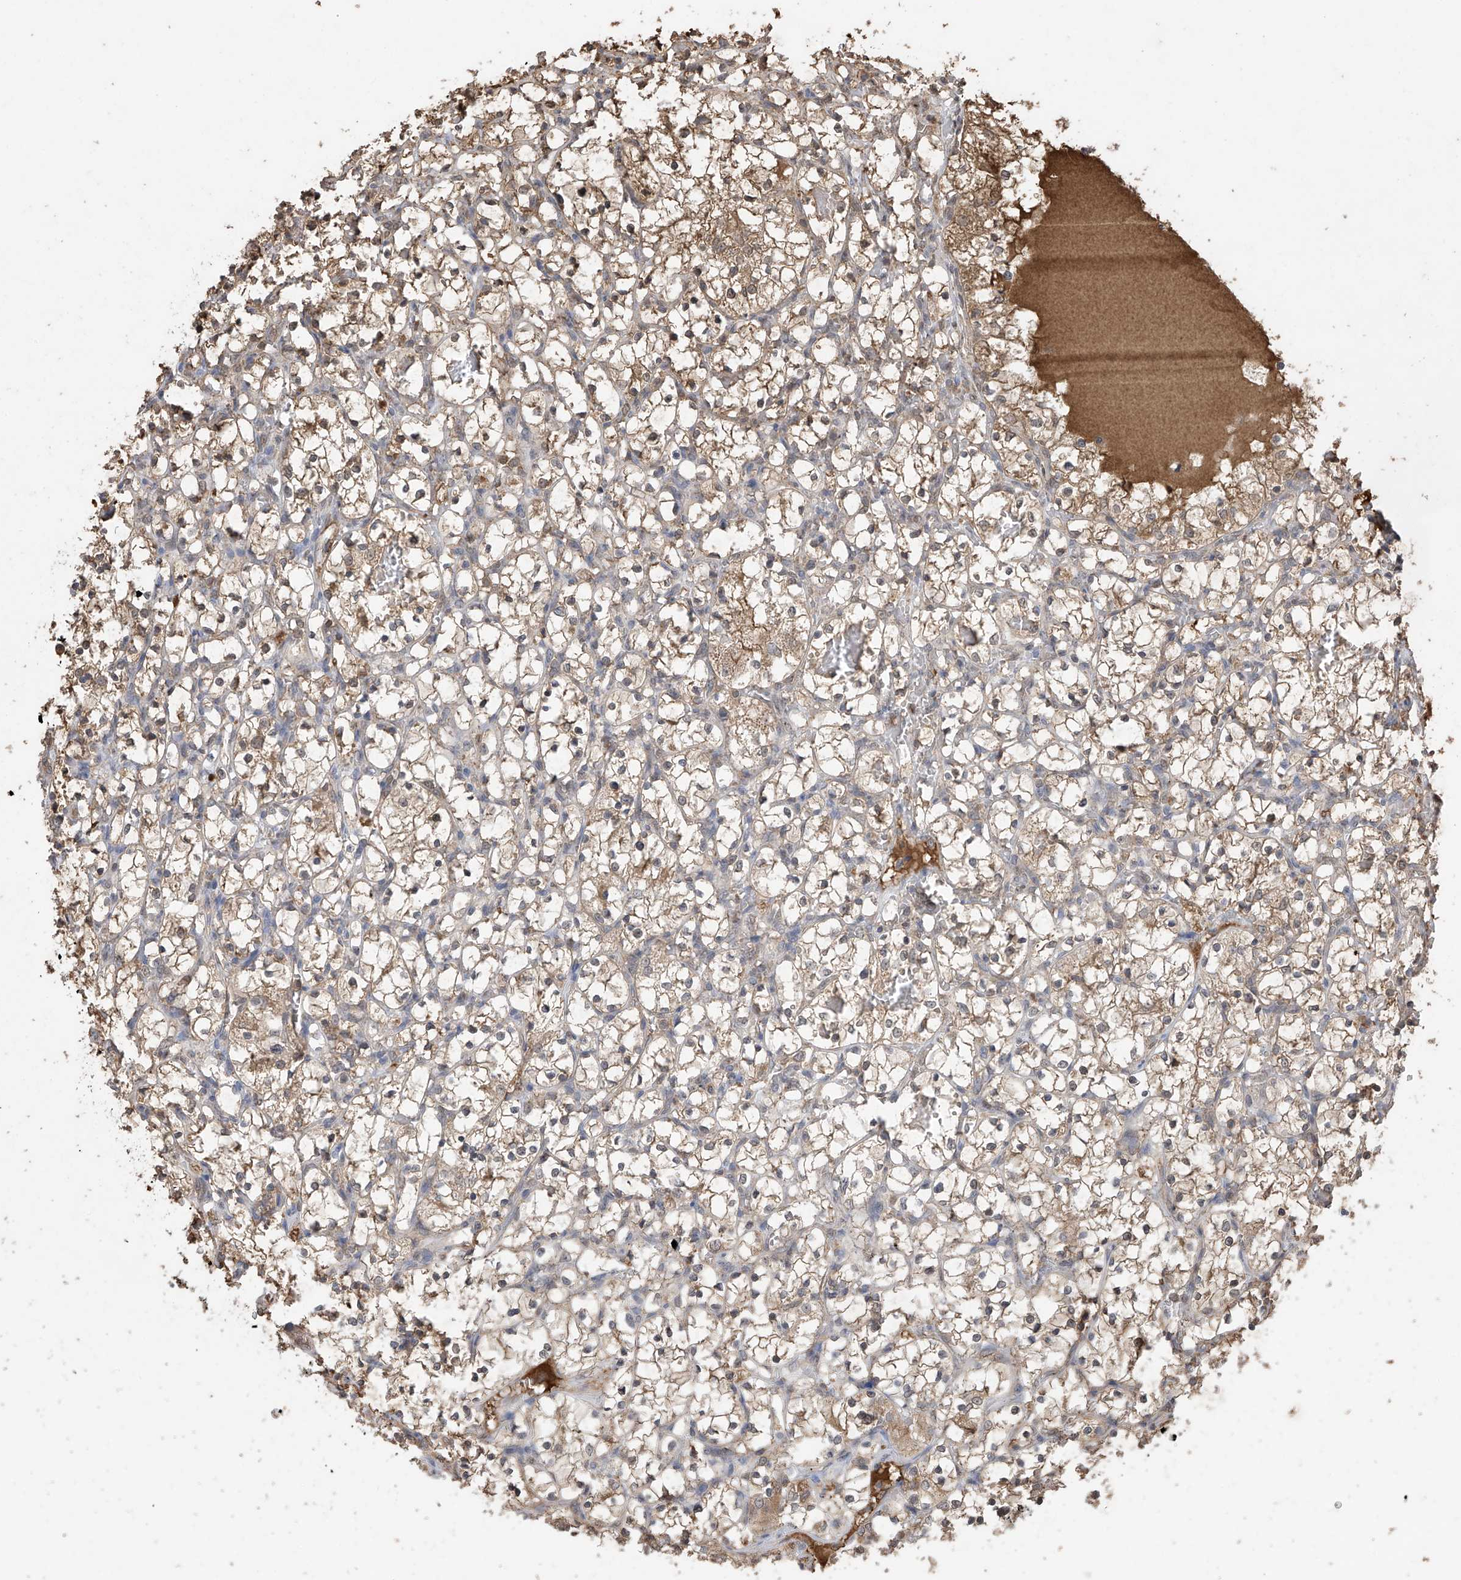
{"staining": {"intensity": "moderate", "quantity": "25%-75%", "location": "cytoplasmic/membranous"}, "tissue": "renal cancer", "cell_type": "Tumor cells", "image_type": "cancer", "snomed": [{"axis": "morphology", "description": "Adenocarcinoma, NOS"}, {"axis": "topography", "description": "Kidney"}], "caption": "IHC micrograph of neoplastic tissue: renal cancer (adenocarcinoma) stained using IHC demonstrates medium levels of moderate protein expression localized specifically in the cytoplasmic/membranous of tumor cells, appearing as a cytoplasmic/membranous brown color.", "gene": "PNPT1", "patient": {"sex": "female", "age": 69}}